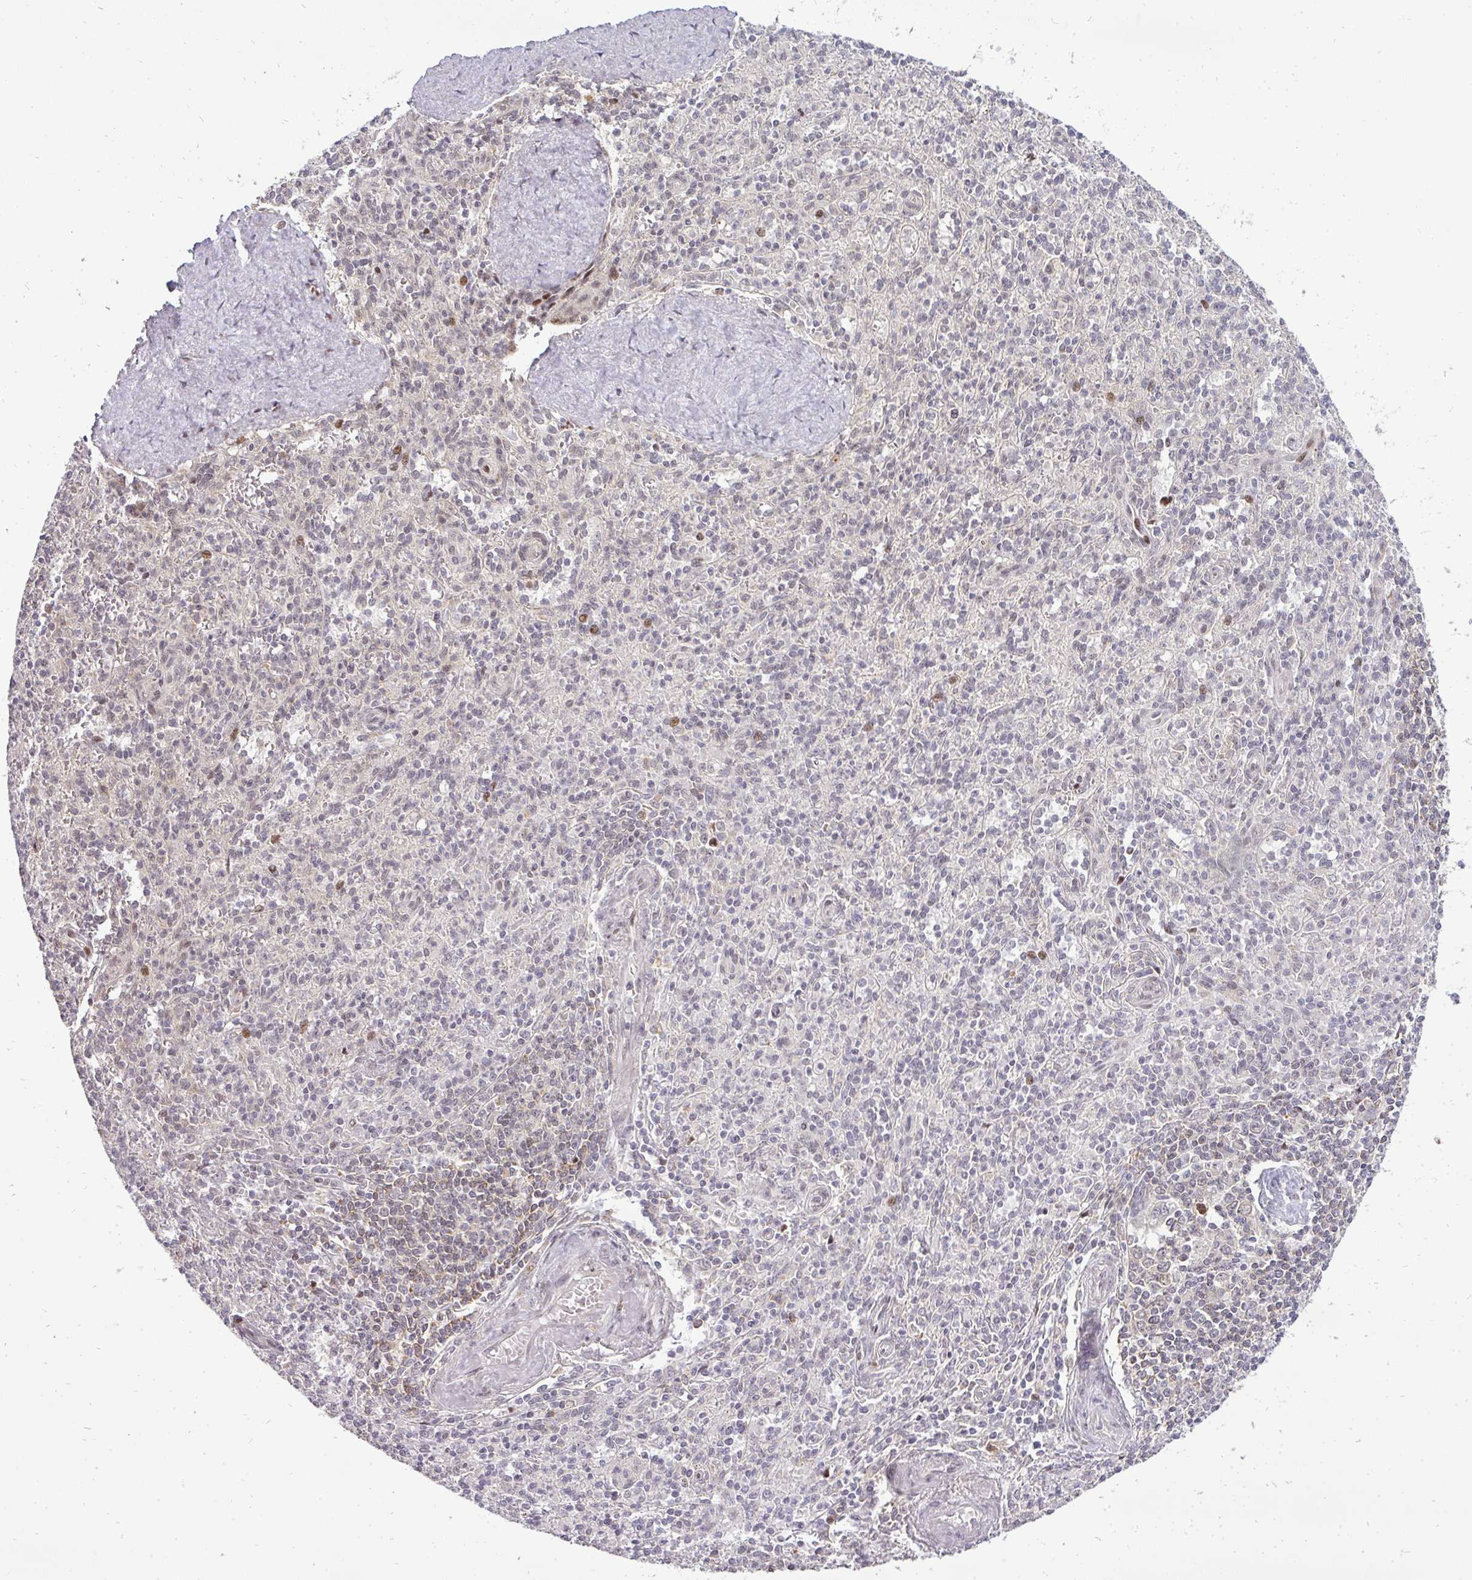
{"staining": {"intensity": "moderate", "quantity": "<25%", "location": "nuclear"}, "tissue": "spleen", "cell_type": "Cells in red pulp", "image_type": "normal", "snomed": [{"axis": "morphology", "description": "Normal tissue, NOS"}, {"axis": "topography", "description": "Spleen"}], "caption": "A micrograph showing moderate nuclear positivity in about <25% of cells in red pulp in benign spleen, as visualized by brown immunohistochemical staining.", "gene": "MAZ", "patient": {"sex": "female", "age": 70}}